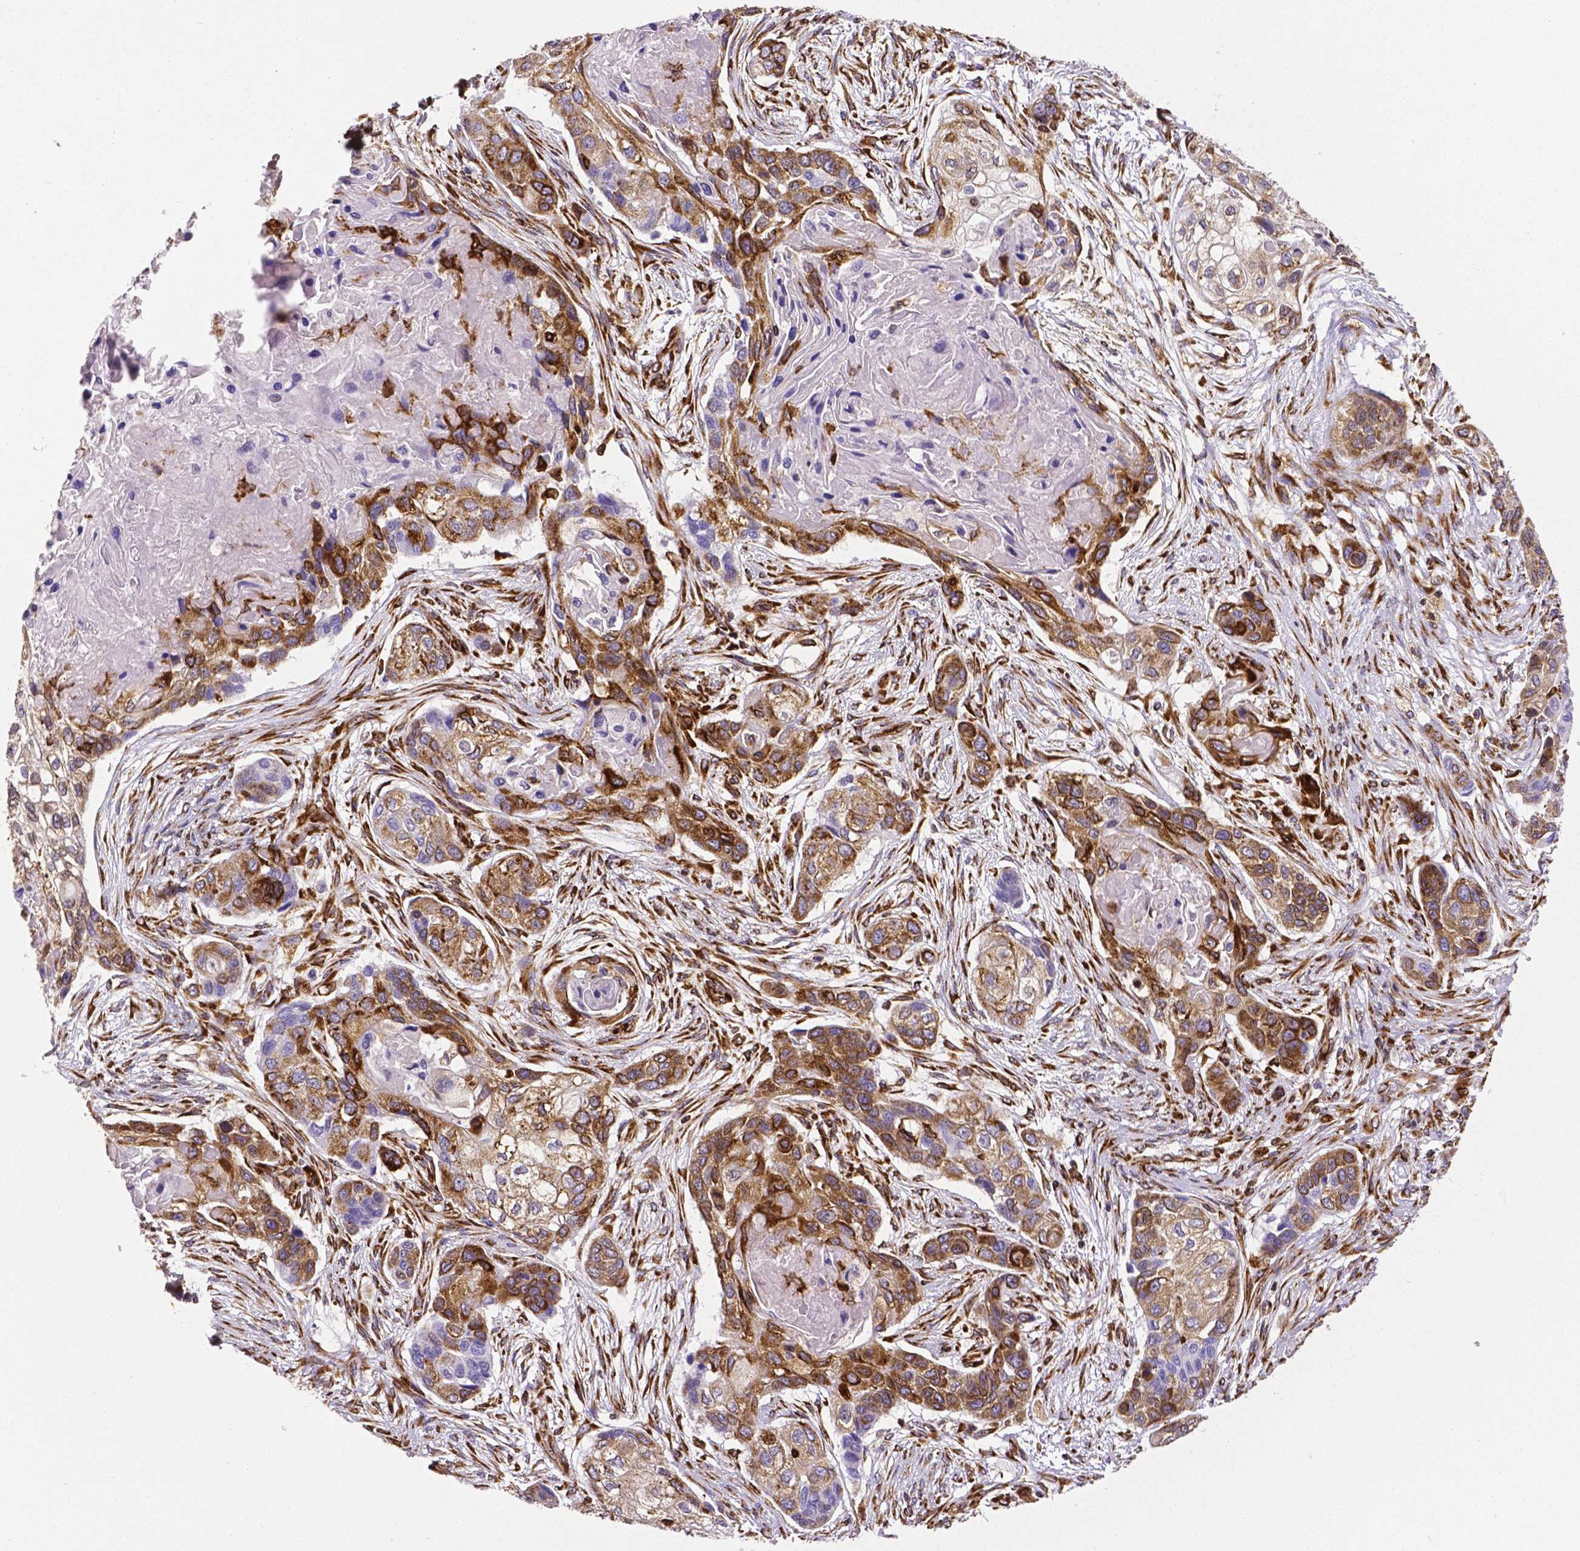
{"staining": {"intensity": "moderate", "quantity": ">75%", "location": "cytoplasmic/membranous"}, "tissue": "lung cancer", "cell_type": "Tumor cells", "image_type": "cancer", "snomed": [{"axis": "morphology", "description": "Squamous cell carcinoma, NOS"}, {"axis": "topography", "description": "Lung"}], "caption": "Protein expression analysis of human lung cancer (squamous cell carcinoma) reveals moderate cytoplasmic/membranous positivity in about >75% of tumor cells.", "gene": "MTDH", "patient": {"sex": "male", "age": 69}}